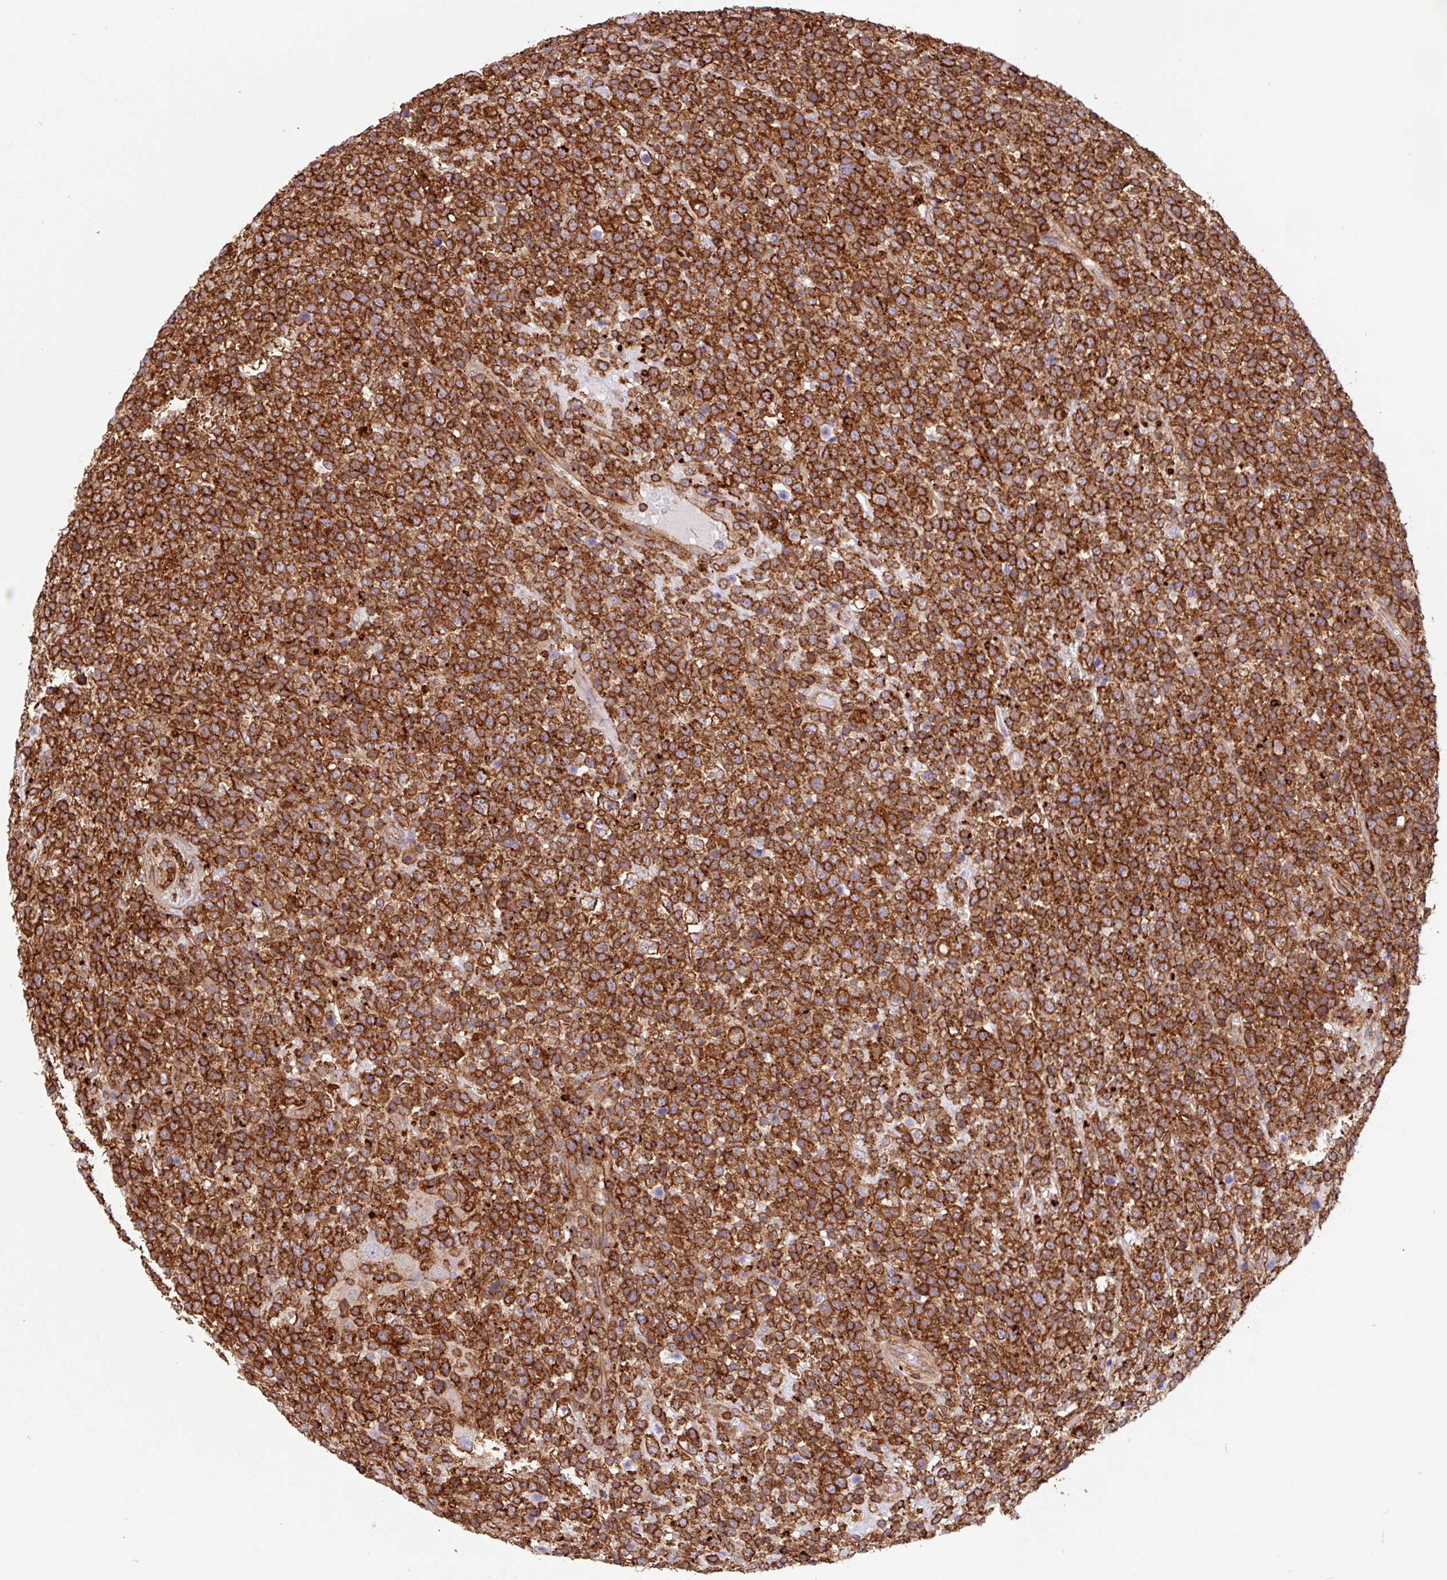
{"staining": {"intensity": "strong", "quantity": ">75%", "location": "cytoplasmic/membranous"}, "tissue": "lymphoma", "cell_type": "Tumor cells", "image_type": "cancer", "snomed": [{"axis": "morphology", "description": "Malignant lymphoma, non-Hodgkin's type, High grade"}, {"axis": "topography", "description": "Colon"}], "caption": "Lymphoma was stained to show a protein in brown. There is high levels of strong cytoplasmic/membranous staining in about >75% of tumor cells.", "gene": "PPP1R18", "patient": {"sex": "female", "age": 53}}